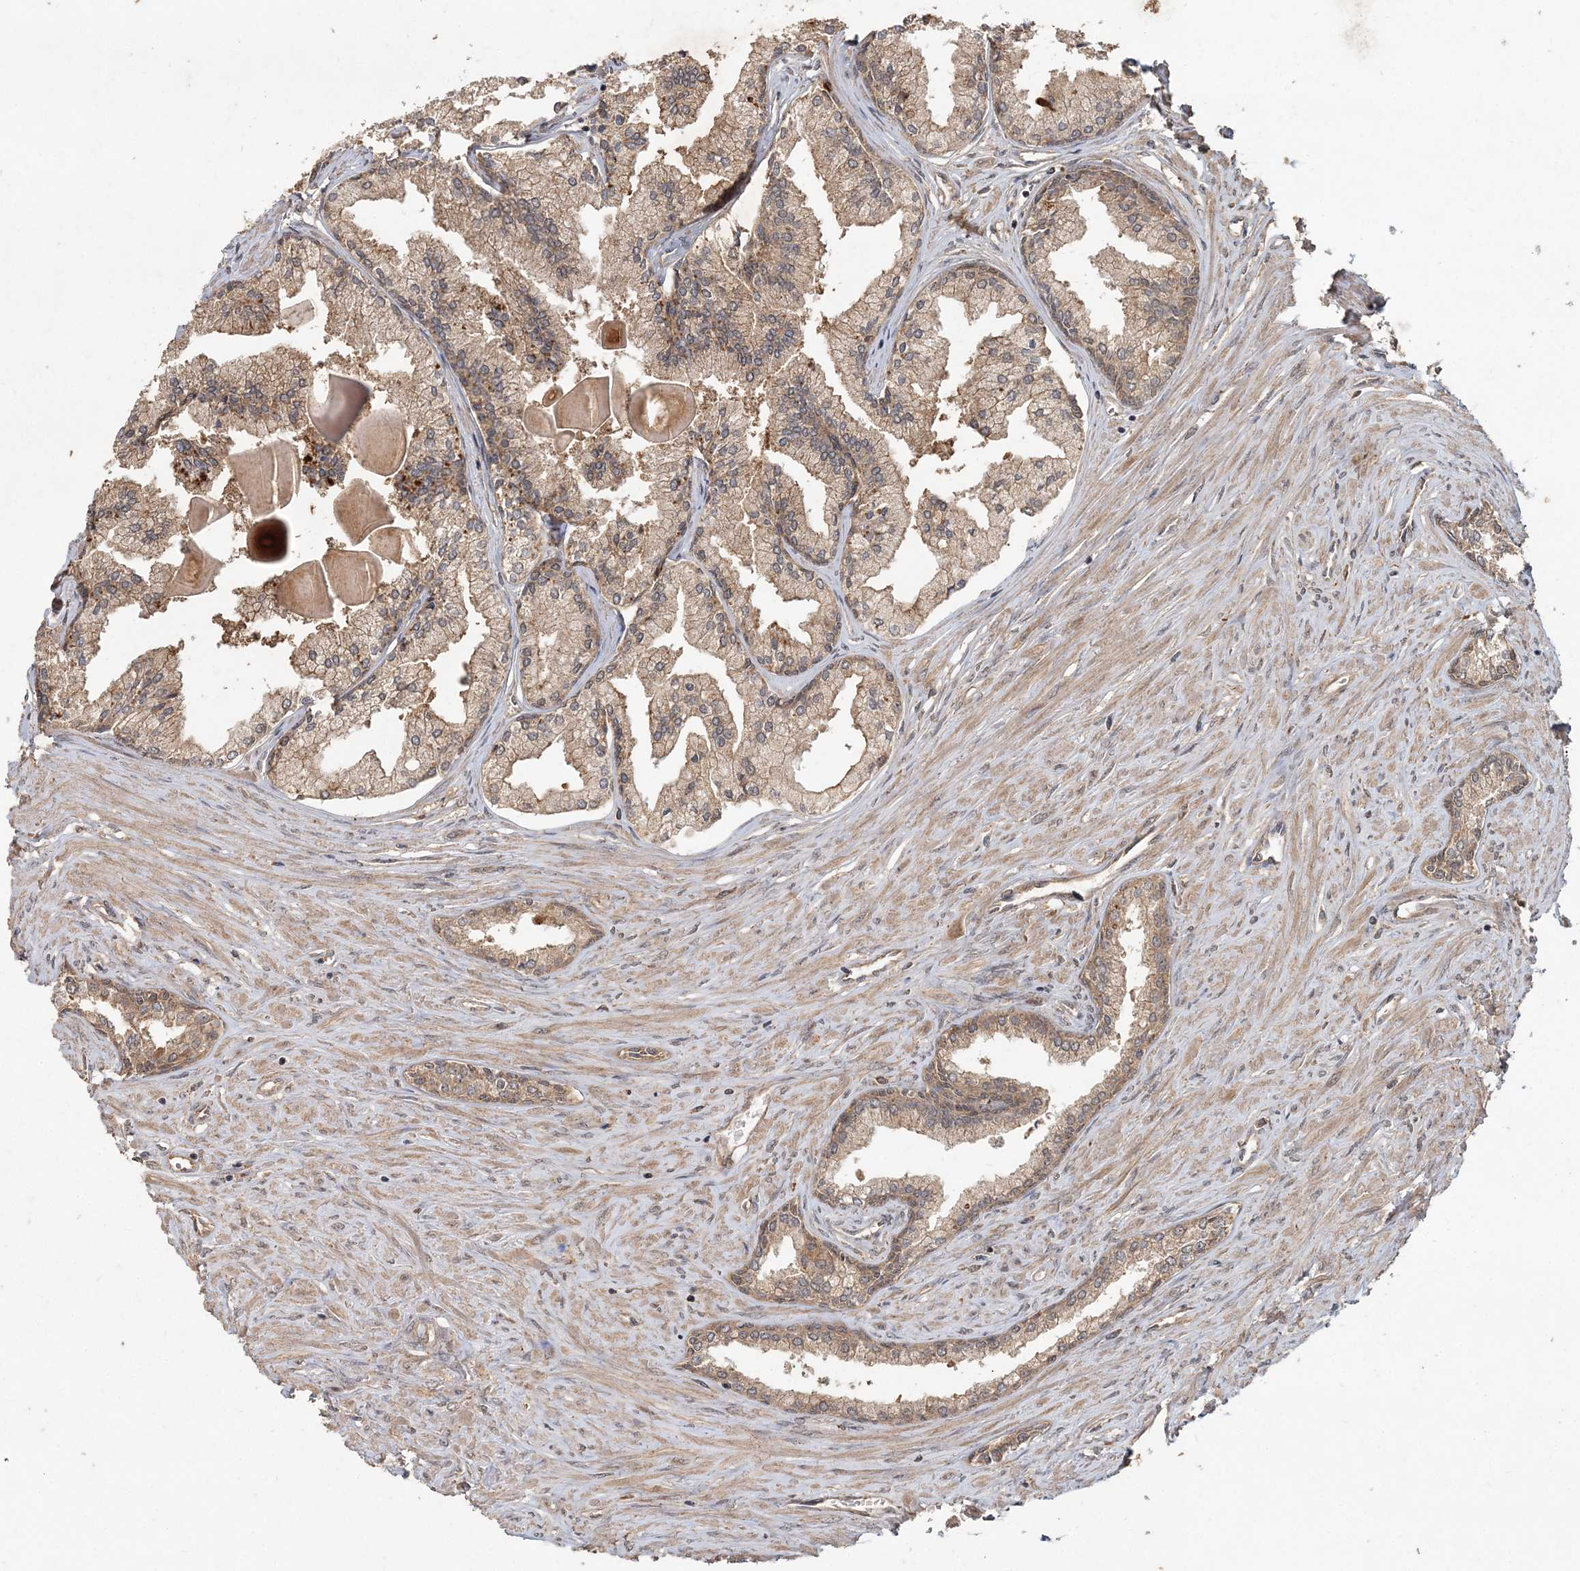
{"staining": {"intensity": "moderate", "quantity": ">75%", "location": "cytoplasmic/membranous"}, "tissue": "prostate cancer", "cell_type": "Tumor cells", "image_type": "cancer", "snomed": [{"axis": "morphology", "description": "Adenocarcinoma, High grade"}, {"axis": "topography", "description": "Prostate"}], "caption": "The image reveals a brown stain indicating the presence of a protein in the cytoplasmic/membranous of tumor cells in prostate adenocarcinoma (high-grade).", "gene": "SPRY1", "patient": {"sex": "male", "age": 68}}